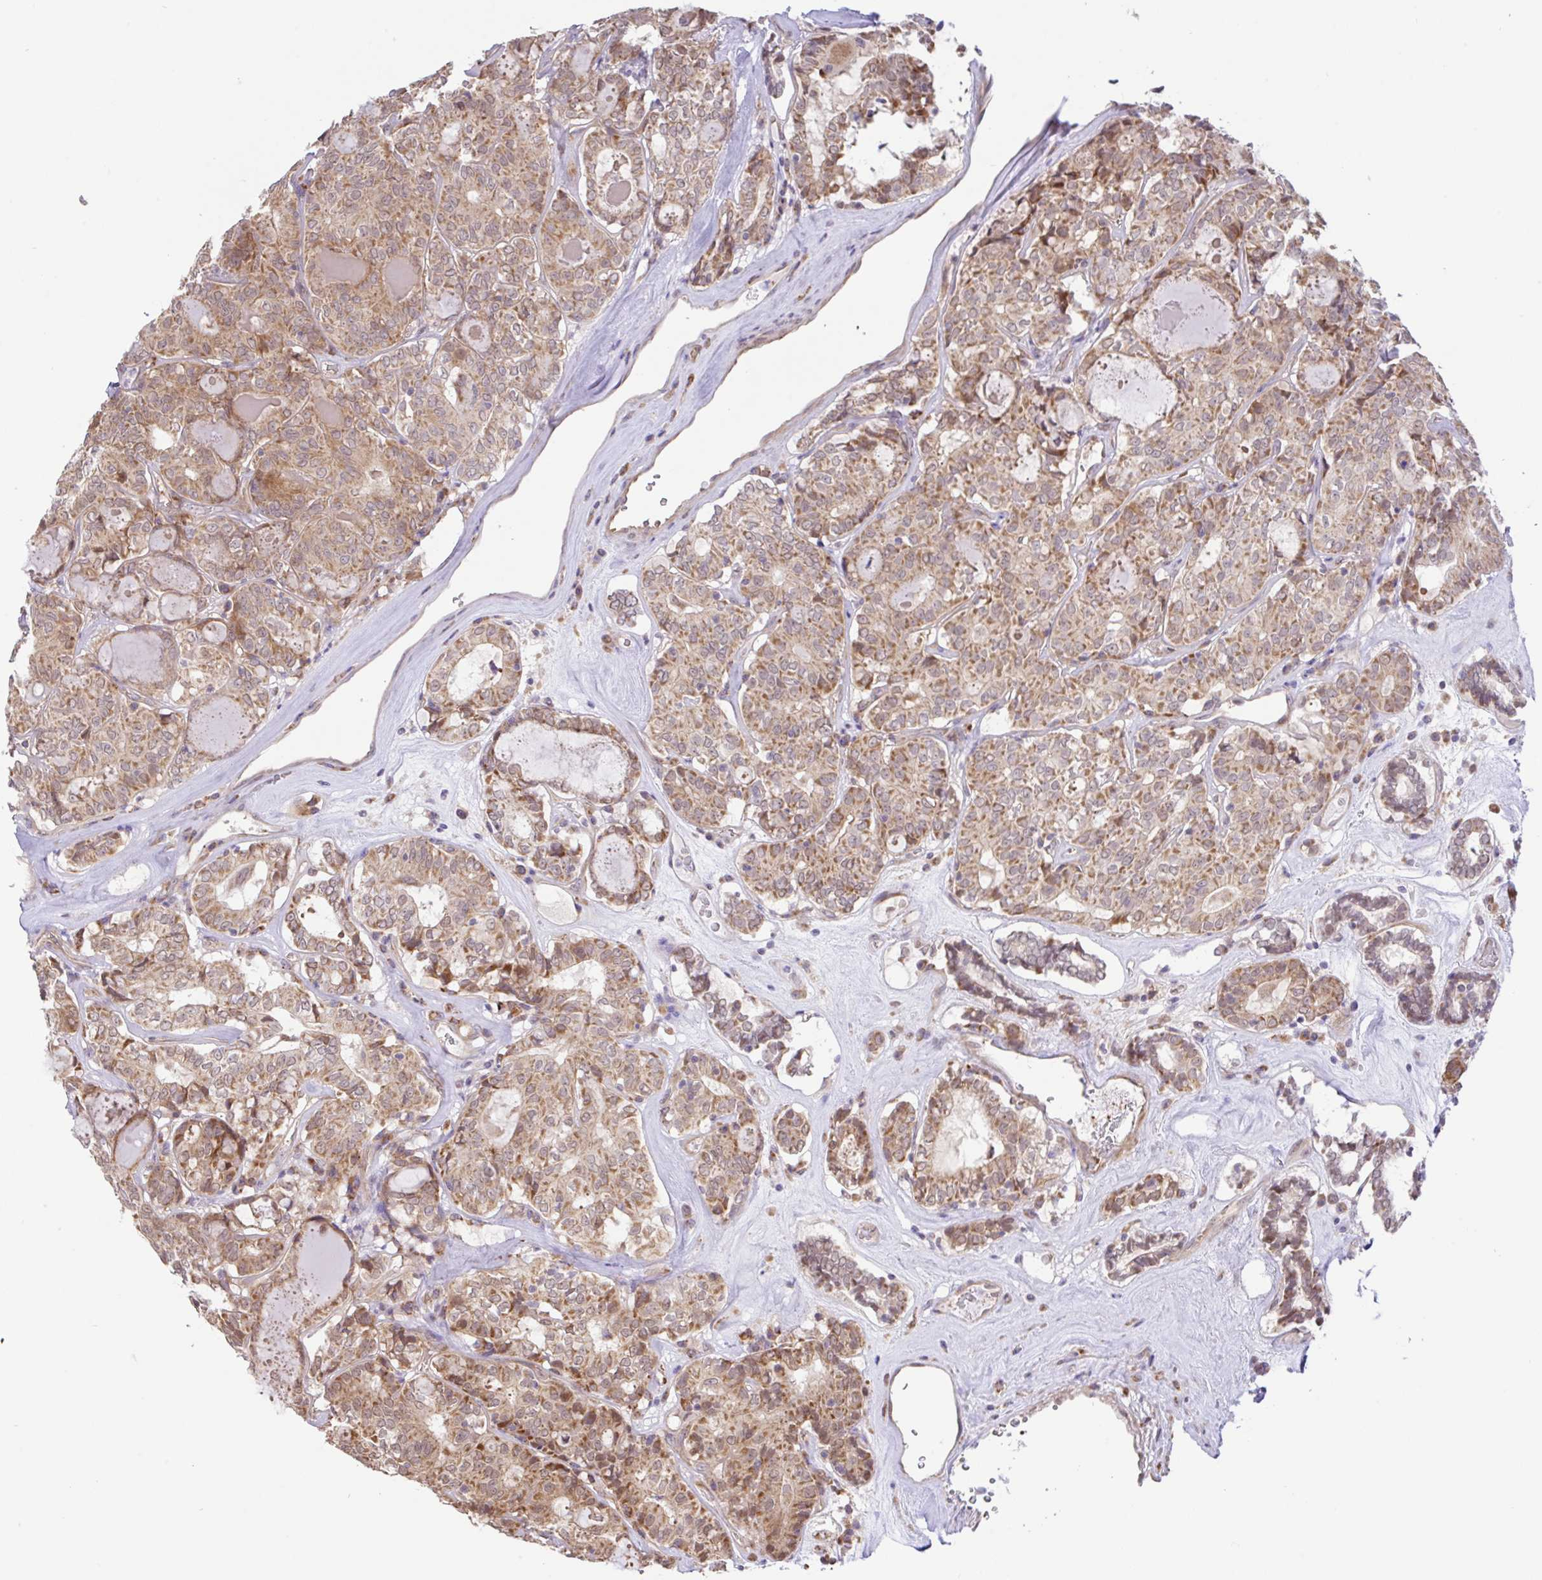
{"staining": {"intensity": "moderate", "quantity": ">75%", "location": "cytoplasmic/membranous"}, "tissue": "thyroid cancer", "cell_type": "Tumor cells", "image_type": "cancer", "snomed": [{"axis": "morphology", "description": "Papillary adenocarcinoma, NOS"}, {"axis": "topography", "description": "Thyroid gland"}], "caption": "Immunohistochemical staining of thyroid papillary adenocarcinoma demonstrates moderate cytoplasmic/membranous protein positivity in about >75% of tumor cells.", "gene": "DLEU7", "patient": {"sex": "female", "age": 72}}